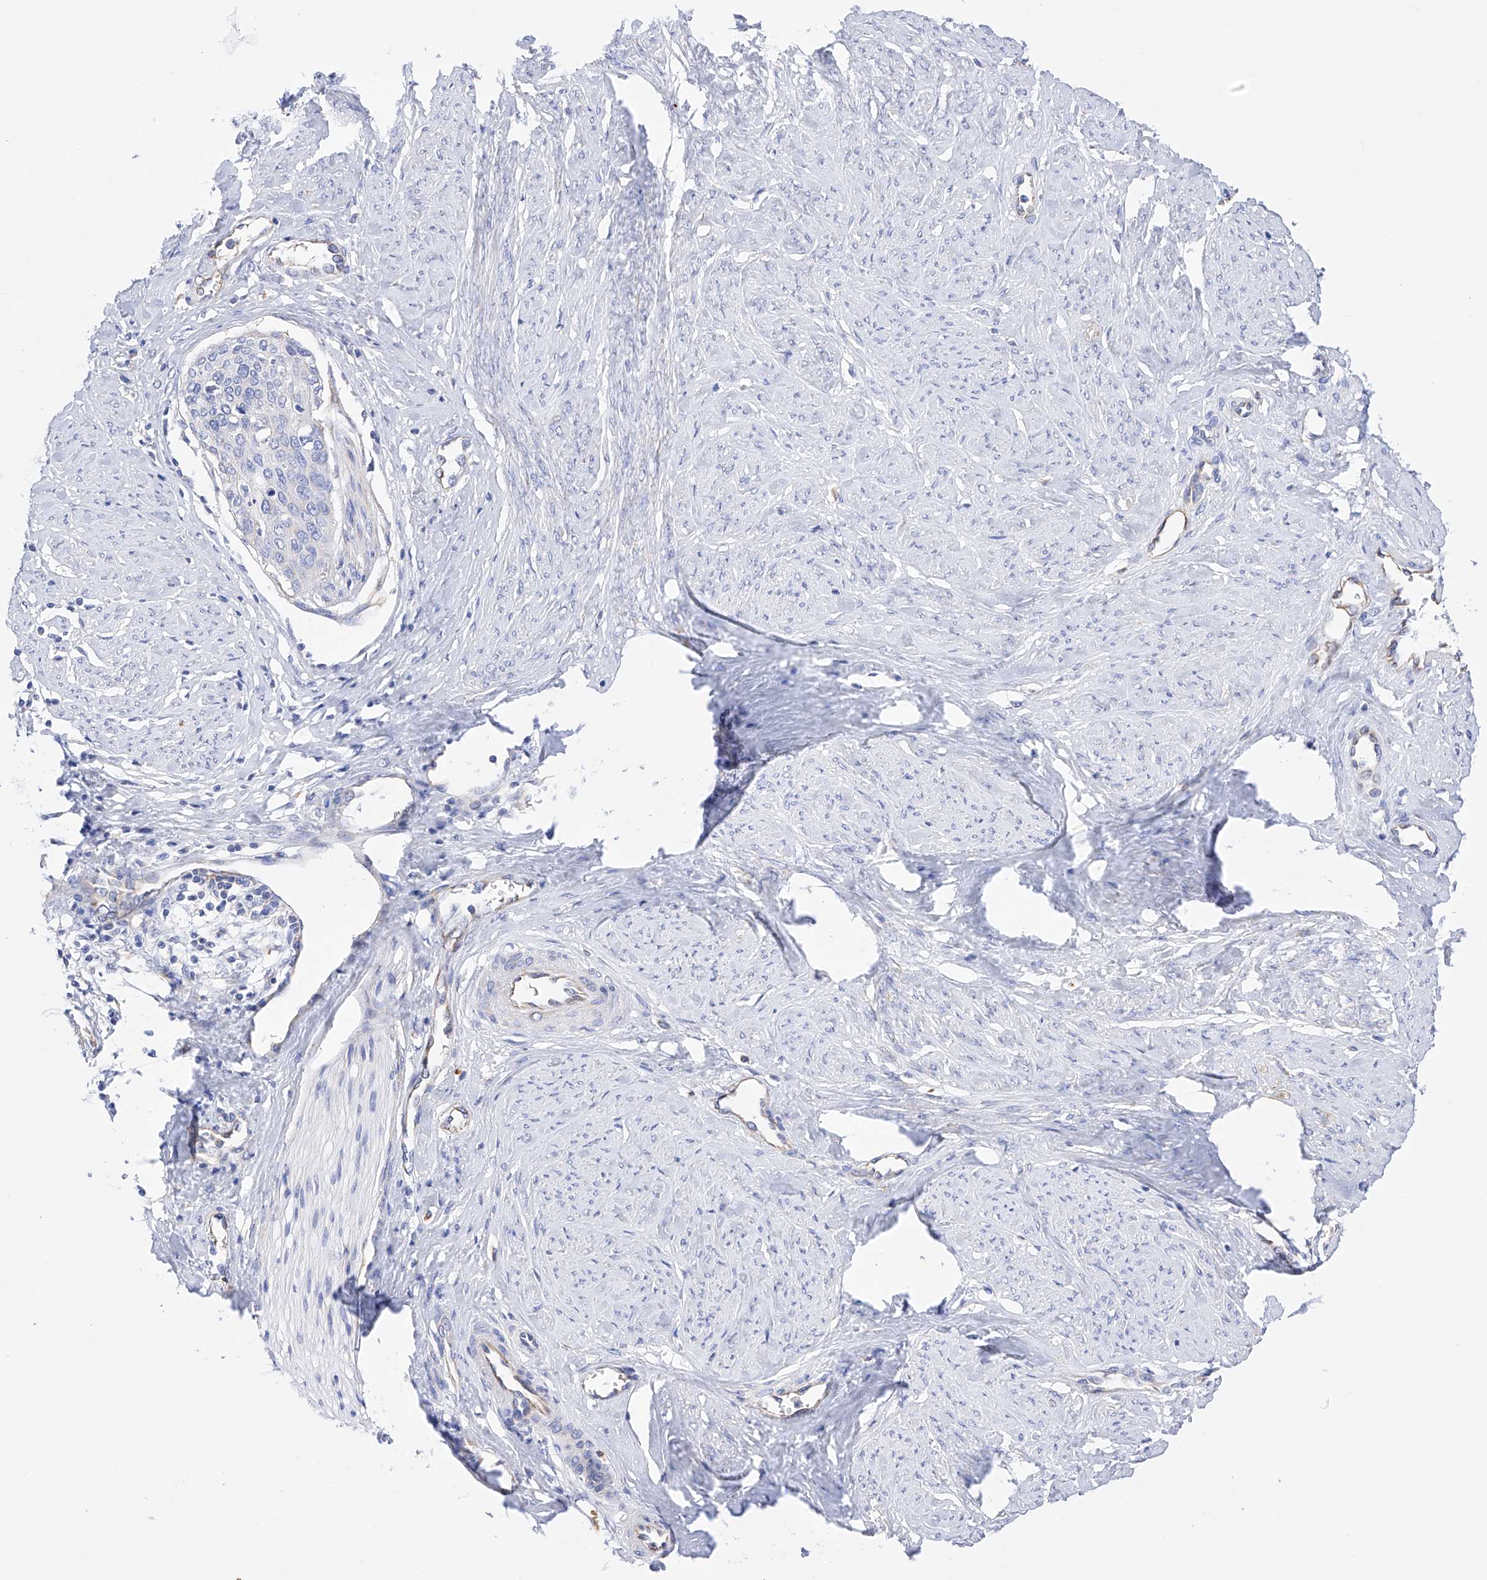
{"staining": {"intensity": "negative", "quantity": "none", "location": "none"}, "tissue": "cervical cancer", "cell_type": "Tumor cells", "image_type": "cancer", "snomed": [{"axis": "morphology", "description": "Squamous cell carcinoma, NOS"}, {"axis": "topography", "description": "Cervix"}], "caption": "Cervical cancer (squamous cell carcinoma) was stained to show a protein in brown. There is no significant positivity in tumor cells.", "gene": "FLG", "patient": {"sex": "female", "age": 37}}